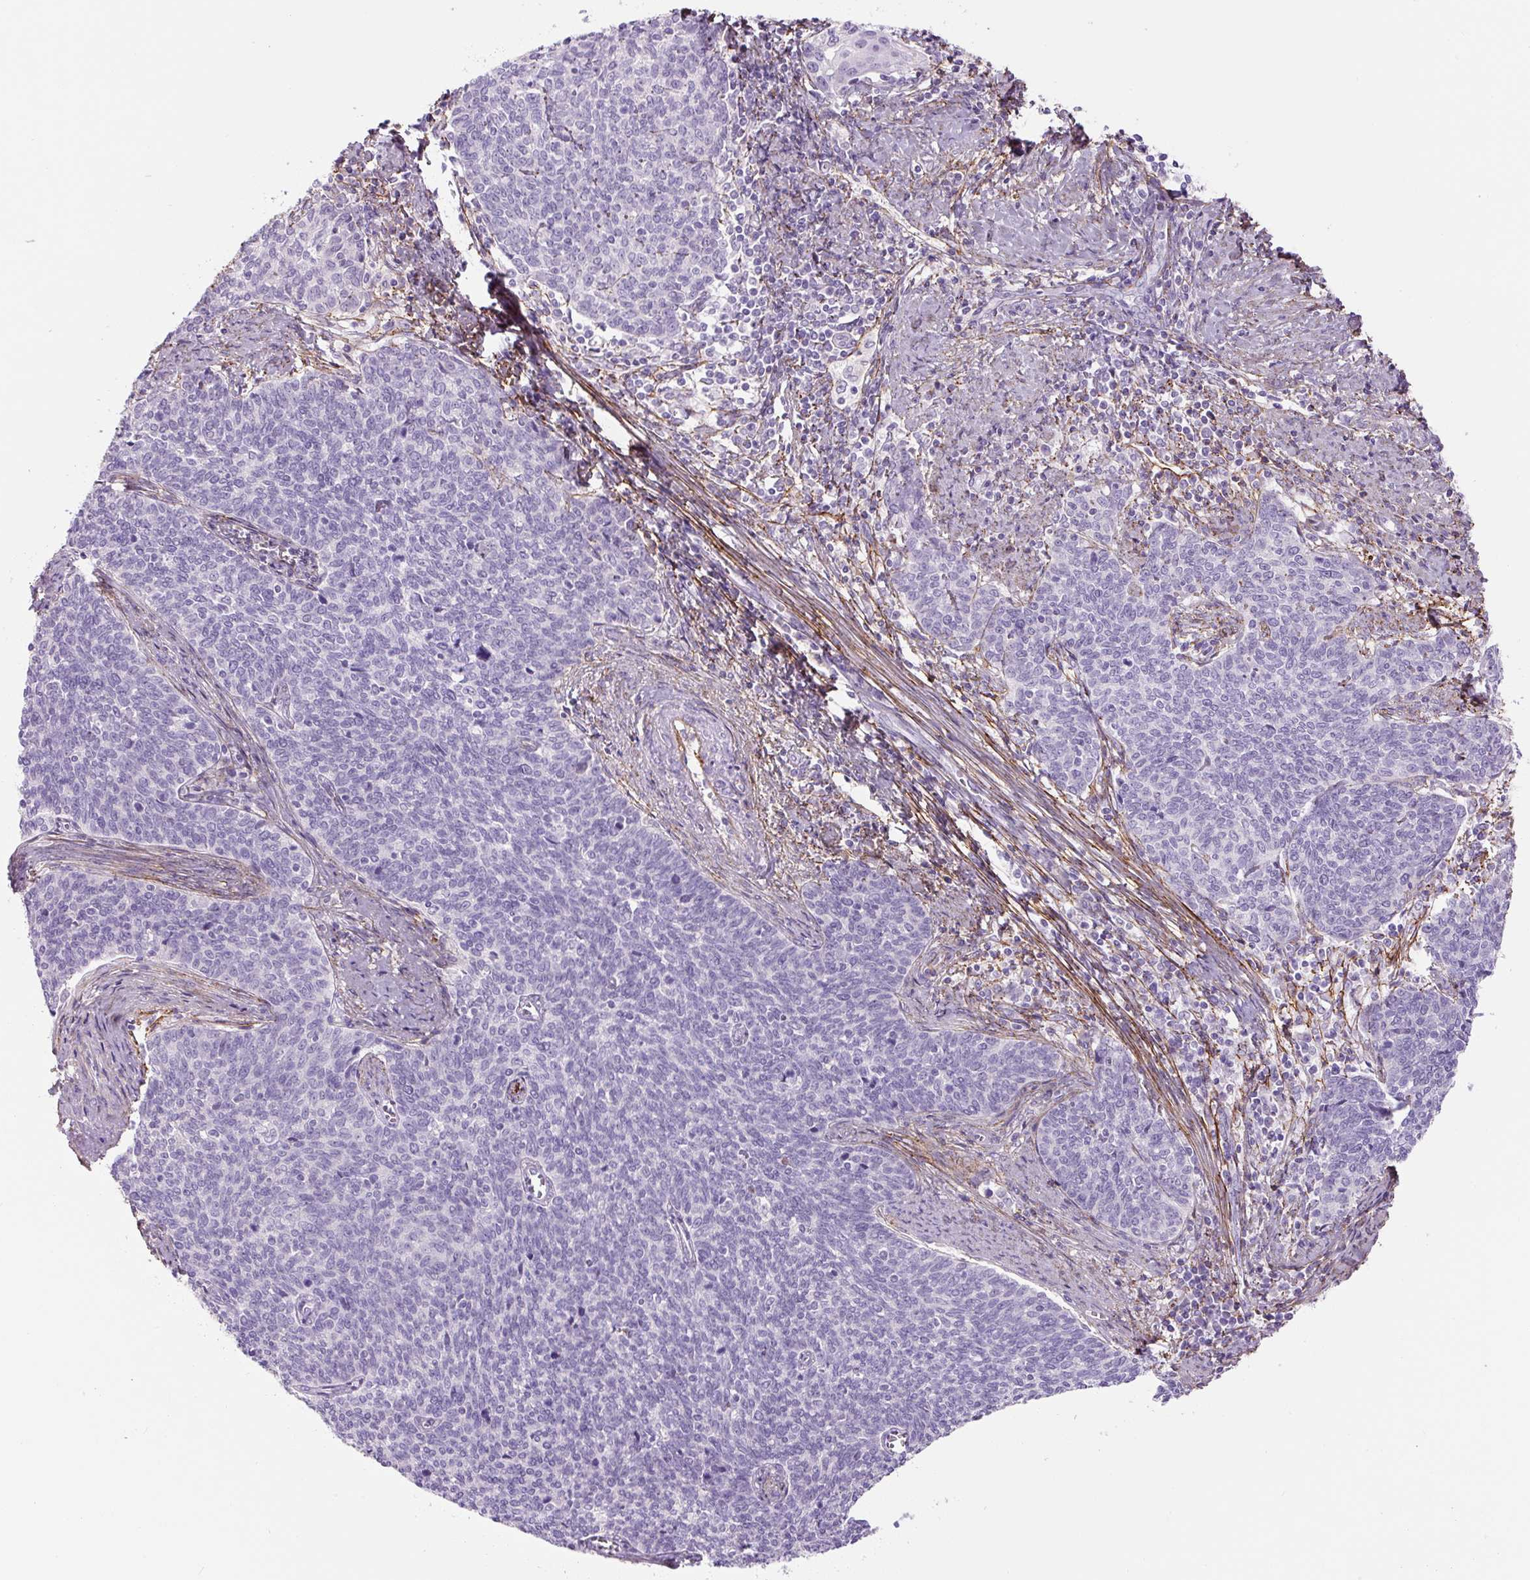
{"staining": {"intensity": "negative", "quantity": "none", "location": "none"}, "tissue": "cervical cancer", "cell_type": "Tumor cells", "image_type": "cancer", "snomed": [{"axis": "morphology", "description": "Squamous cell carcinoma, NOS"}, {"axis": "topography", "description": "Cervix"}], "caption": "Immunohistochemistry image of neoplastic tissue: human cervical squamous cell carcinoma stained with DAB reveals no significant protein expression in tumor cells.", "gene": "FBN1", "patient": {"sex": "female", "age": 39}}